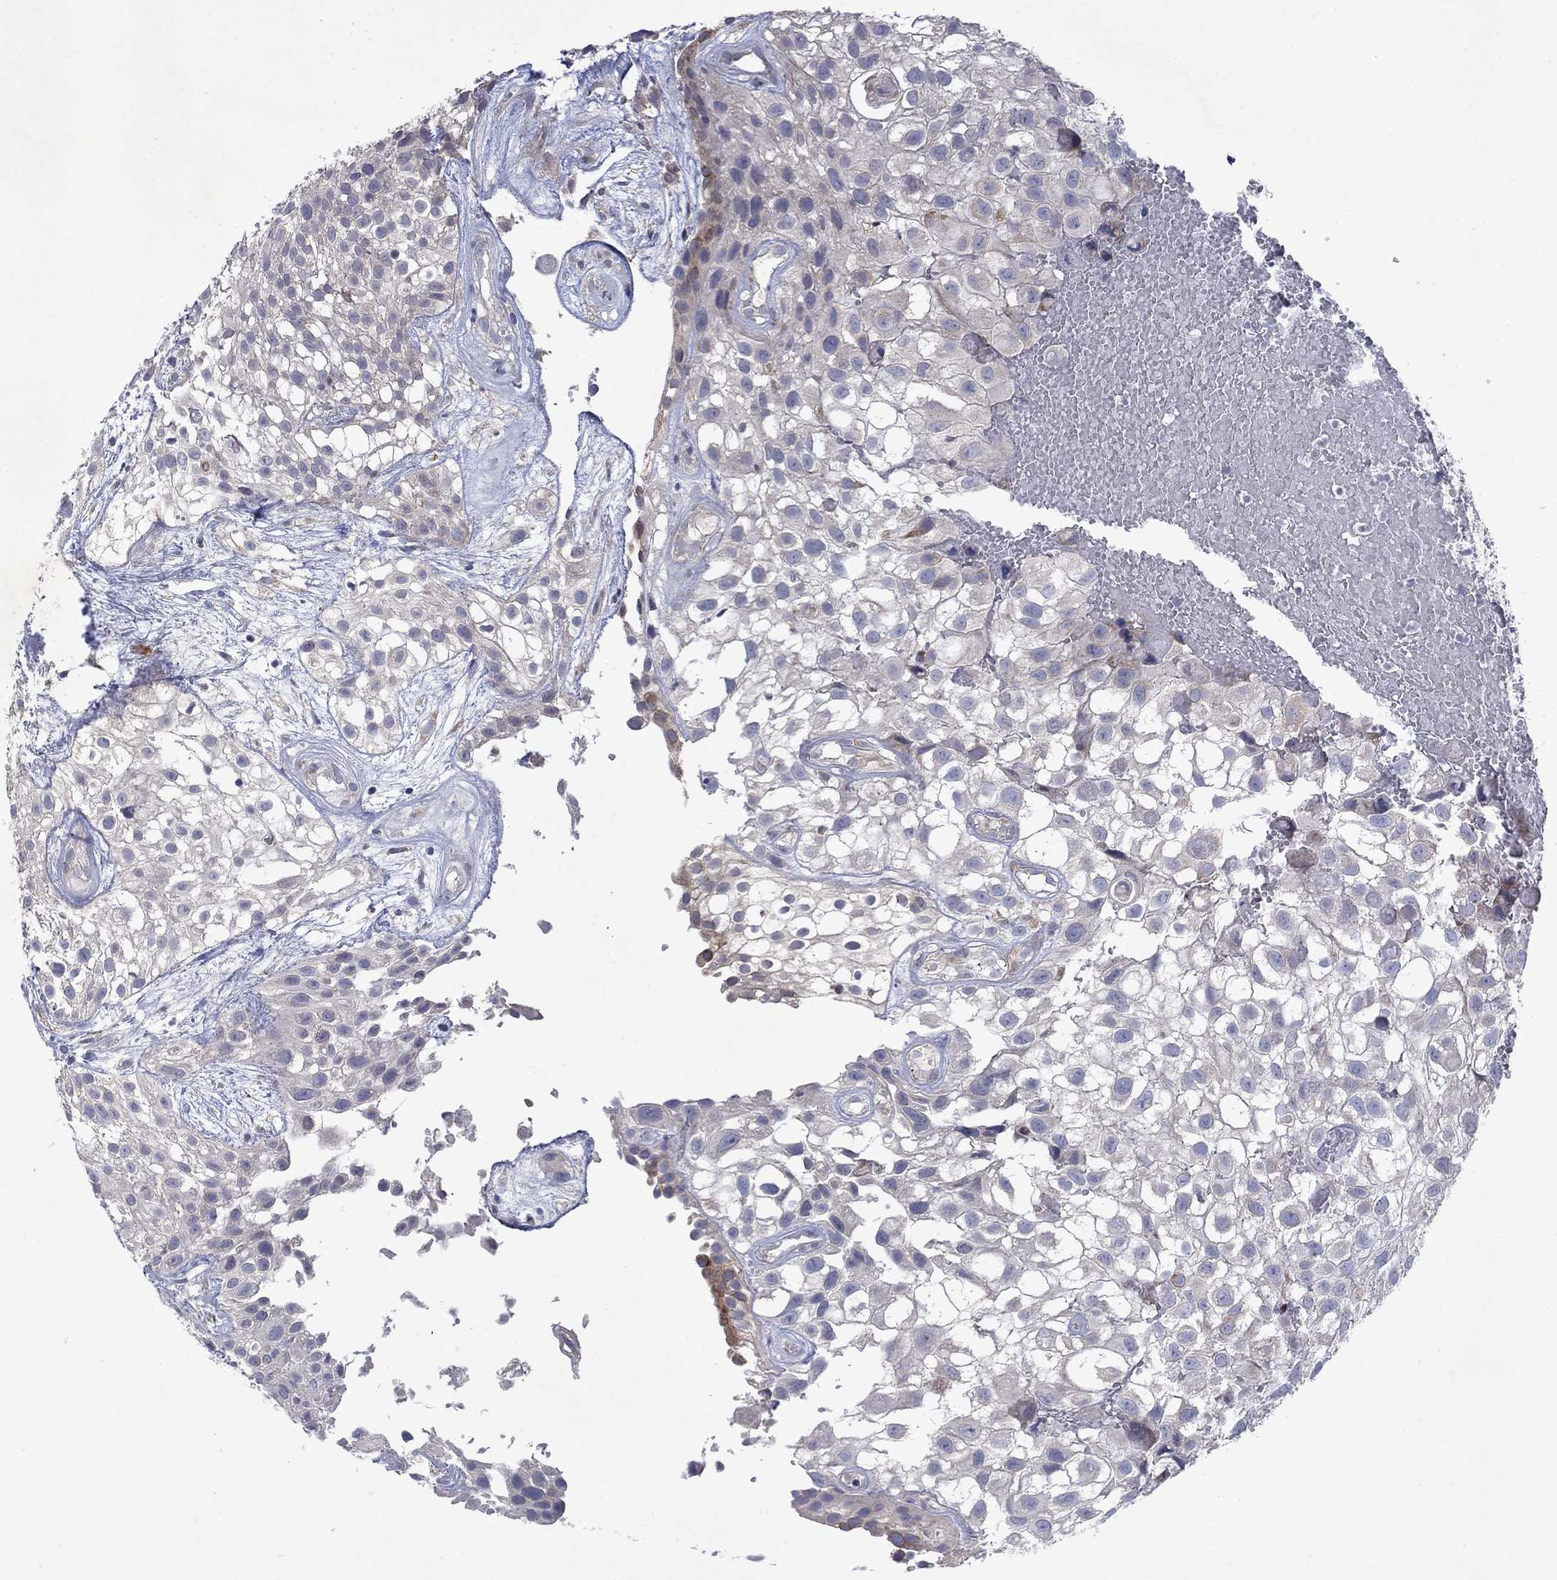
{"staining": {"intensity": "negative", "quantity": "none", "location": "none"}, "tissue": "urothelial cancer", "cell_type": "Tumor cells", "image_type": "cancer", "snomed": [{"axis": "morphology", "description": "Urothelial carcinoma, High grade"}, {"axis": "topography", "description": "Urinary bladder"}], "caption": "Photomicrograph shows no significant protein staining in tumor cells of high-grade urothelial carcinoma.", "gene": "TMEM97", "patient": {"sex": "male", "age": 56}}